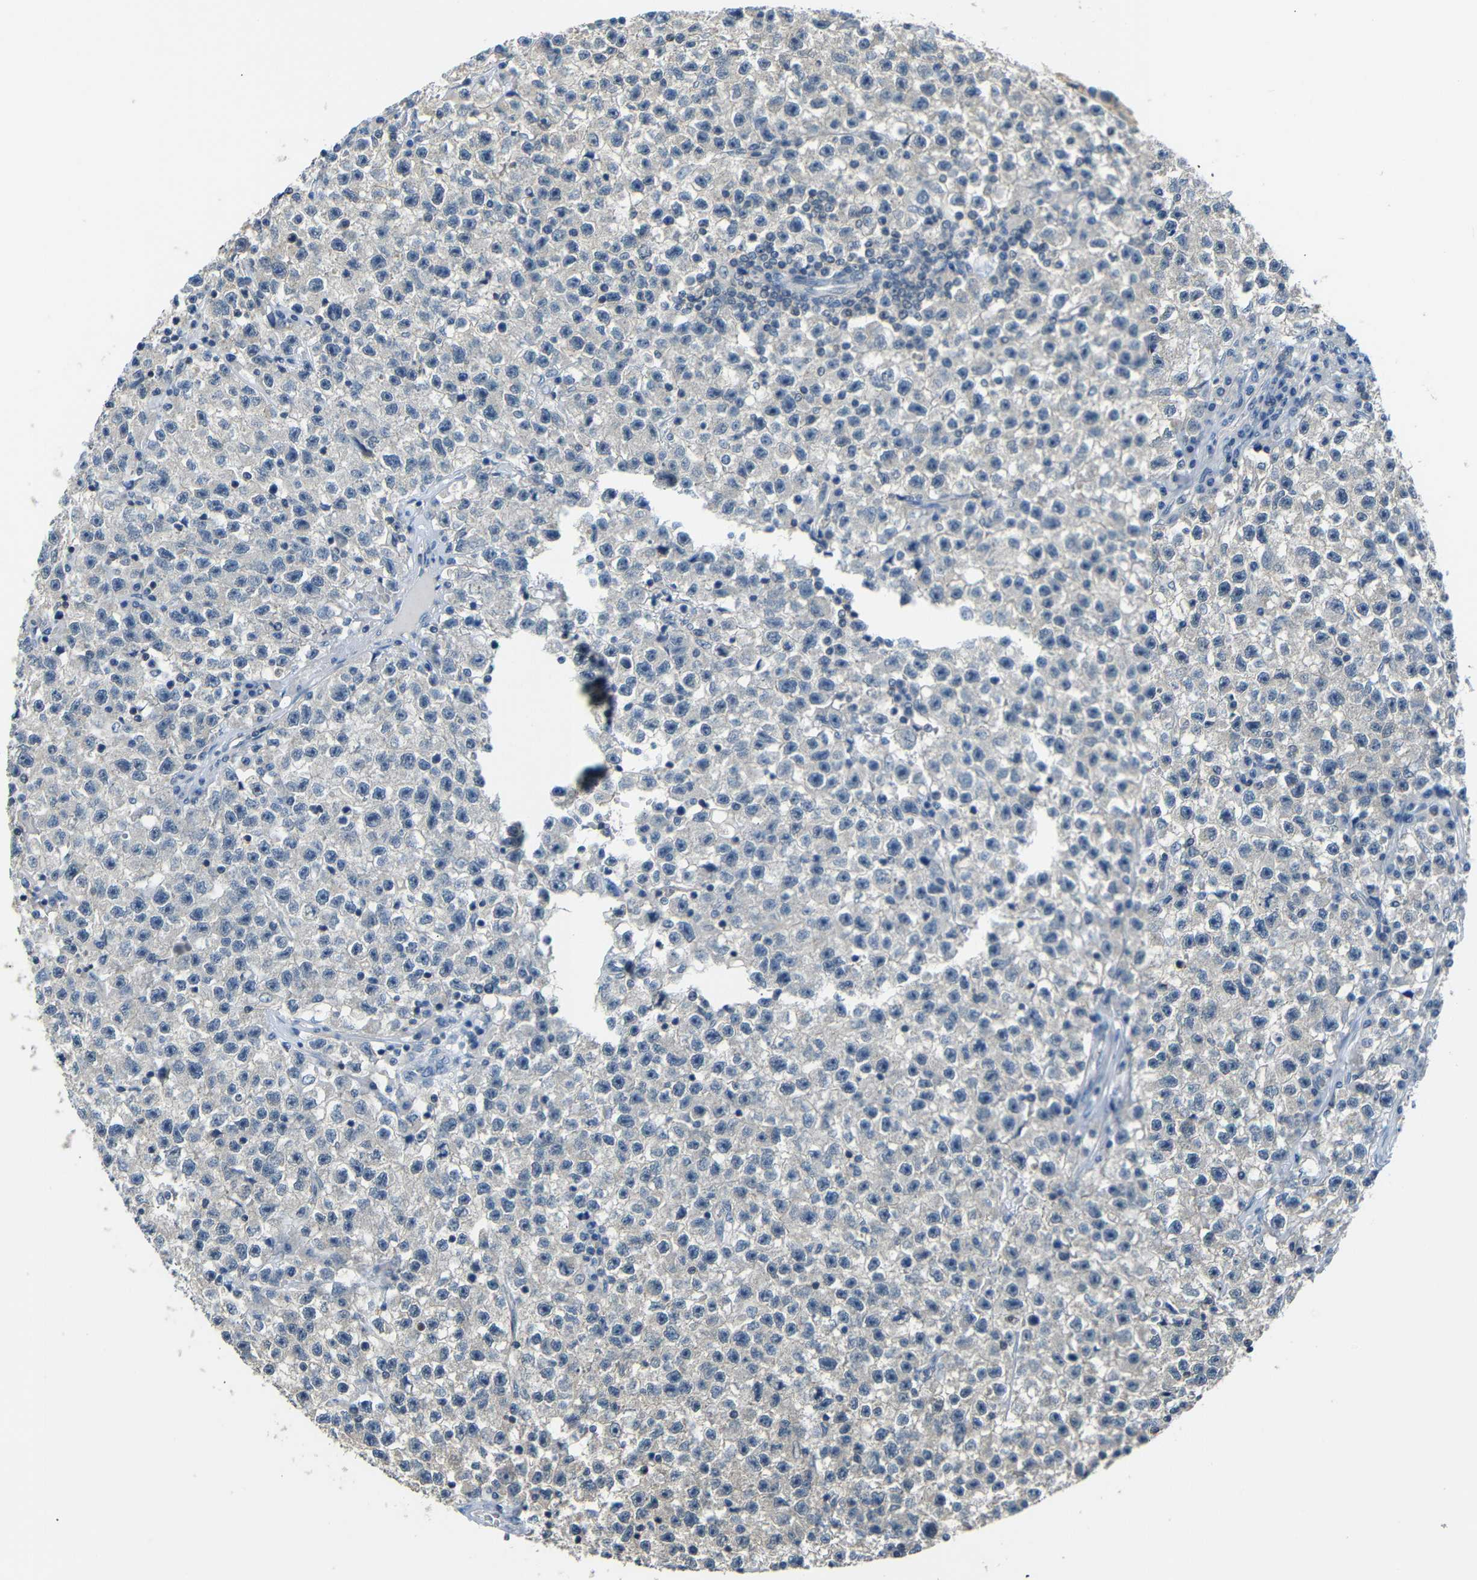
{"staining": {"intensity": "negative", "quantity": "none", "location": "none"}, "tissue": "testis cancer", "cell_type": "Tumor cells", "image_type": "cancer", "snomed": [{"axis": "morphology", "description": "Seminoma, NOS"}, {"axis": "topography", "description": "Testis"}], "caption": "The IHC image has no significant staining in tumor cells of testis seminoma tissue. (DAB immunohistochemistry visualized using brightfield microscopy, high magnification).", "gene": "SFN", "patient": {"sex": "male", "age": 22}}